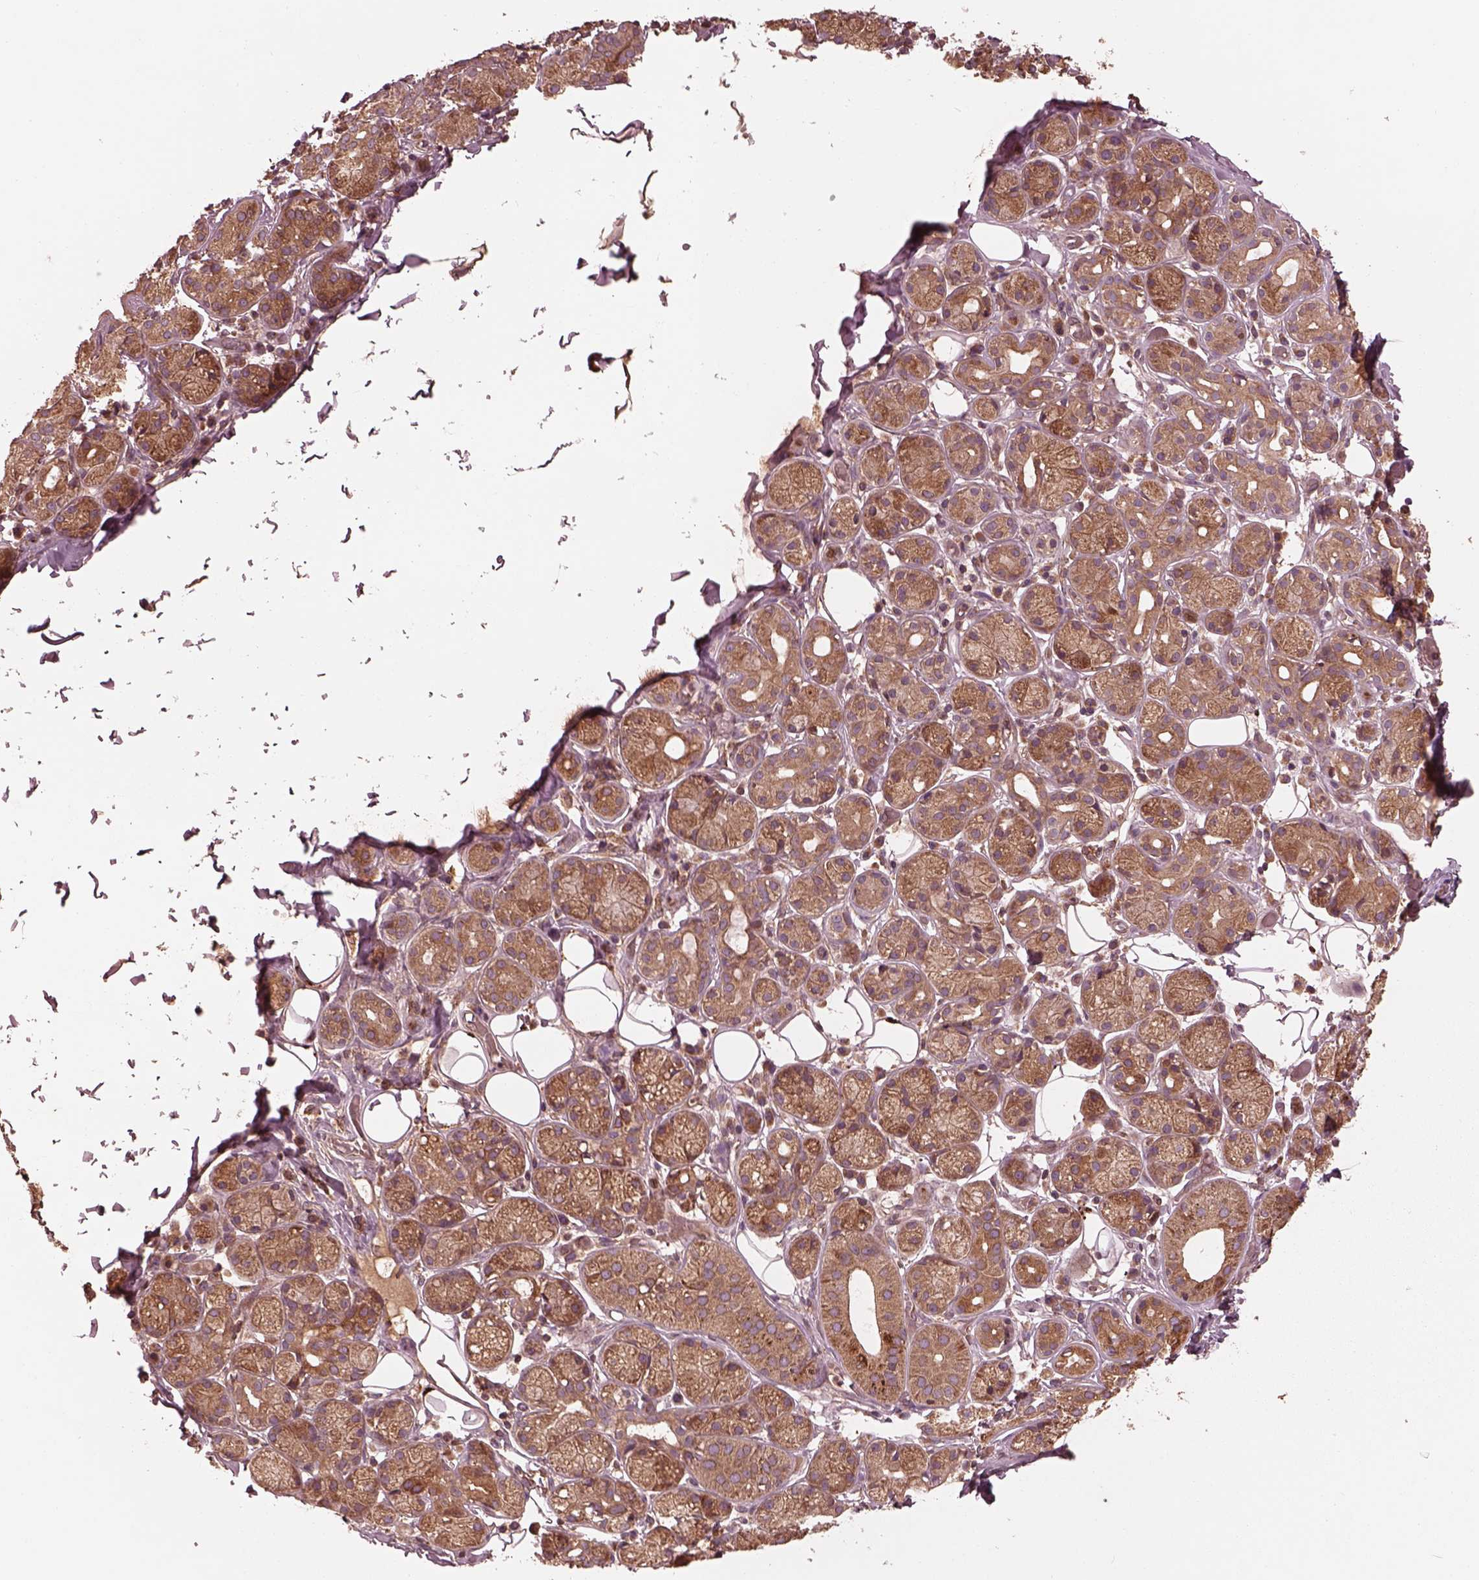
{"staining": {"intensity": "moderate", "quantity": ">75%", "location": "cytoplasmic/membranous"}, "tissue": "salivary gland", "cell_type": "Glandular cells", "image_type": "normal", "snomed": [{"axis": "morphology", "description": "Normal tissue, NOS"}, {"axis": "topography", "description": "Salivary gland"}, {"axis": "topography", "description": "Peripheral nerve tissue"}], "caption": "The immunohistochemical stain shows moderate cytoplasmic/membranous expression in glandular cells of benign salivary gland. The staining is performed using DAB brown chromogen to label protein expression. The nuclei are counter-stained blue using hematoxylin.", "gene": "PIK3R2", "patient": {"sex": "male", "age": 71}}